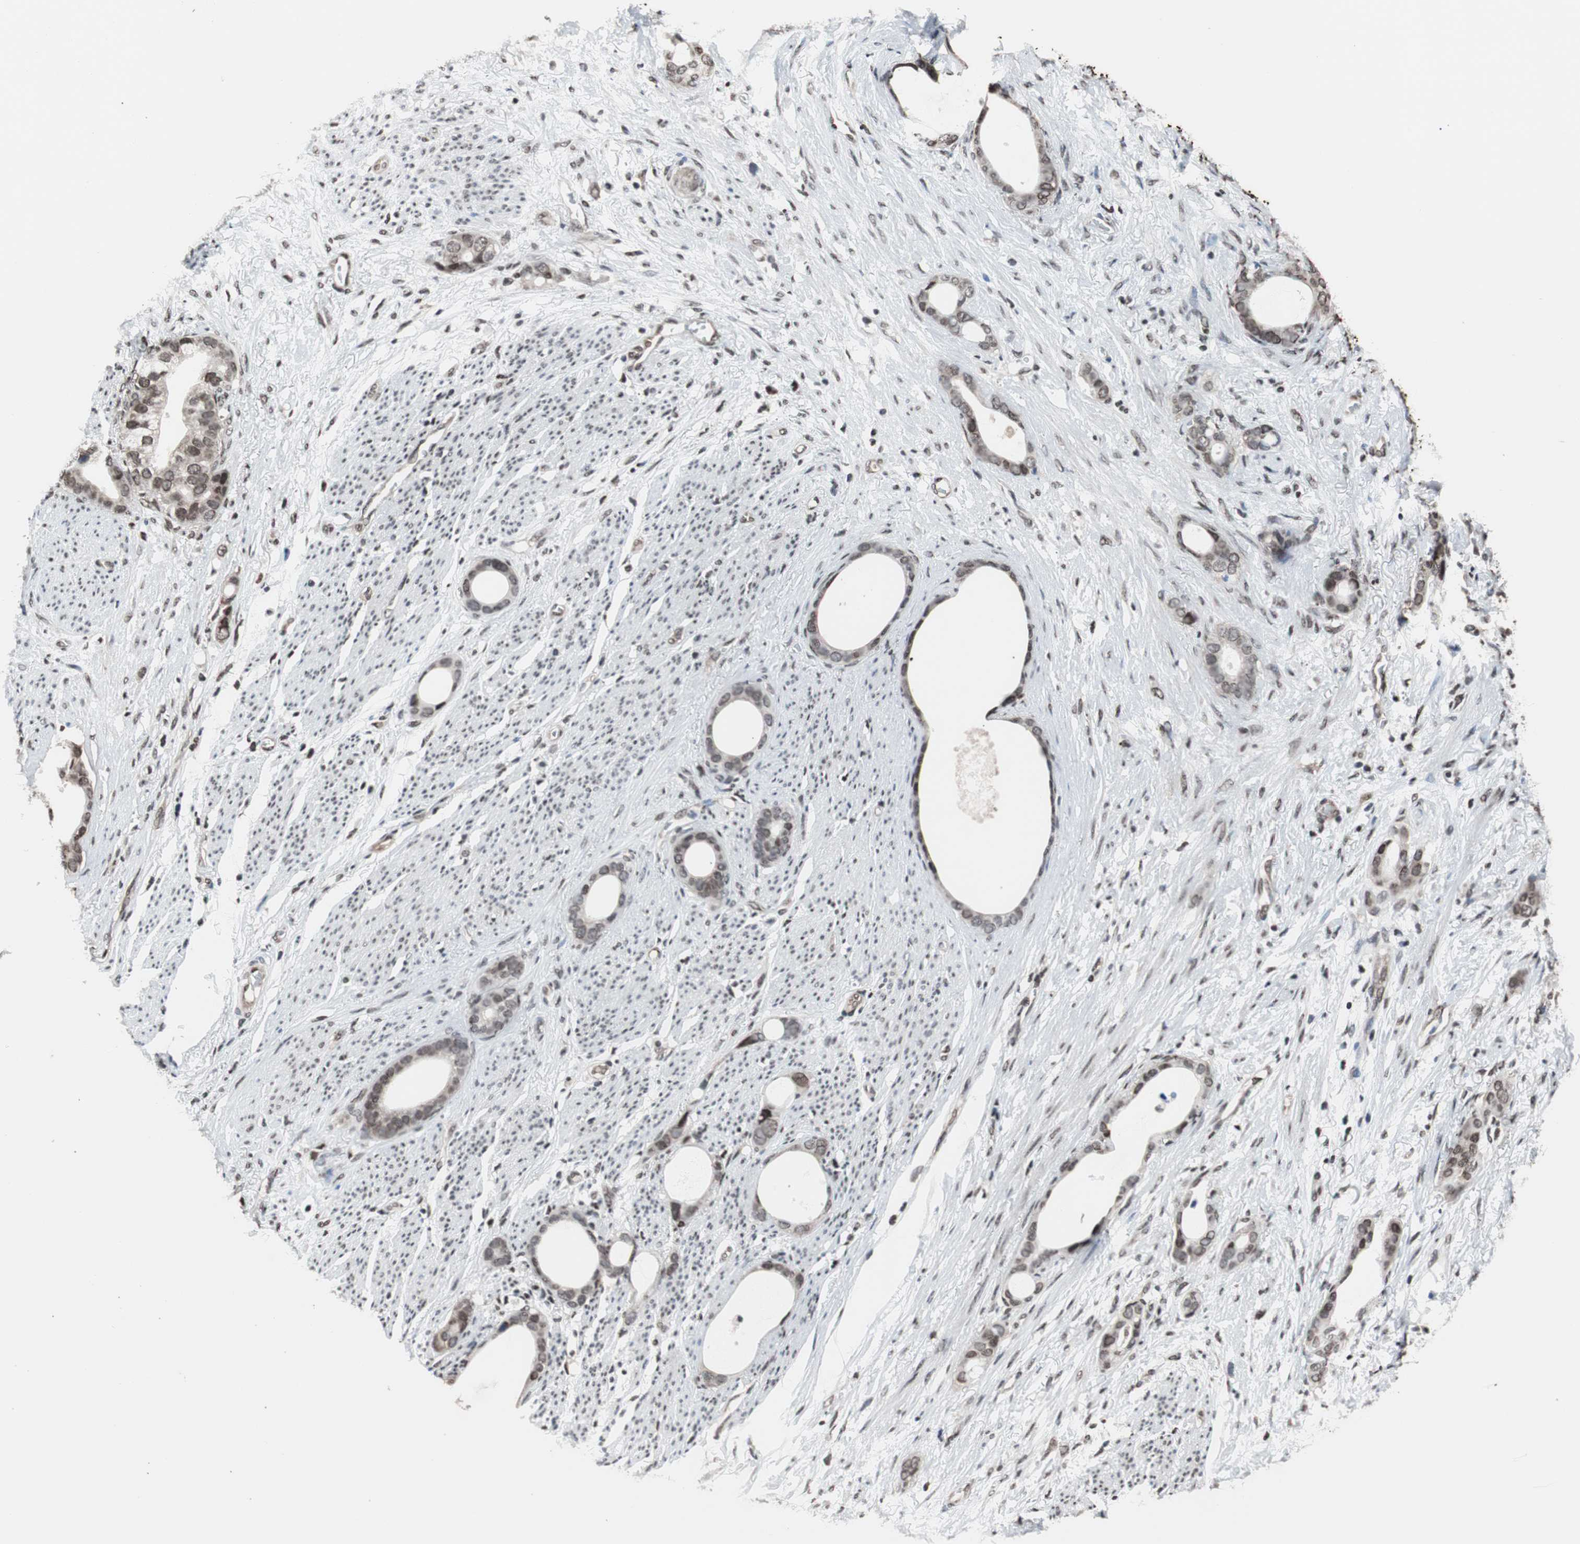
{"staining": {"intensity": "moderate", "quantity": "25%-75%", "location": "nuclear"}, "tissue": "stomach cancer", "cell_type": "Tumor cells", "image_type": "cancer", "snomed": [{"axis": "morphology", "description": "Adenocarcinoma, NOS"}, {"axis": "topography", "description": "Stomach"}], "caption": "High-power microscopy captured an immunohistochemistry (IHC) image of stomach adenocarcinoma, revealing moderate nuclear expression in about 25%-75% of tumor cells.", "gene": "POGZ", "patient": {"sex": "female", "age": 75}}